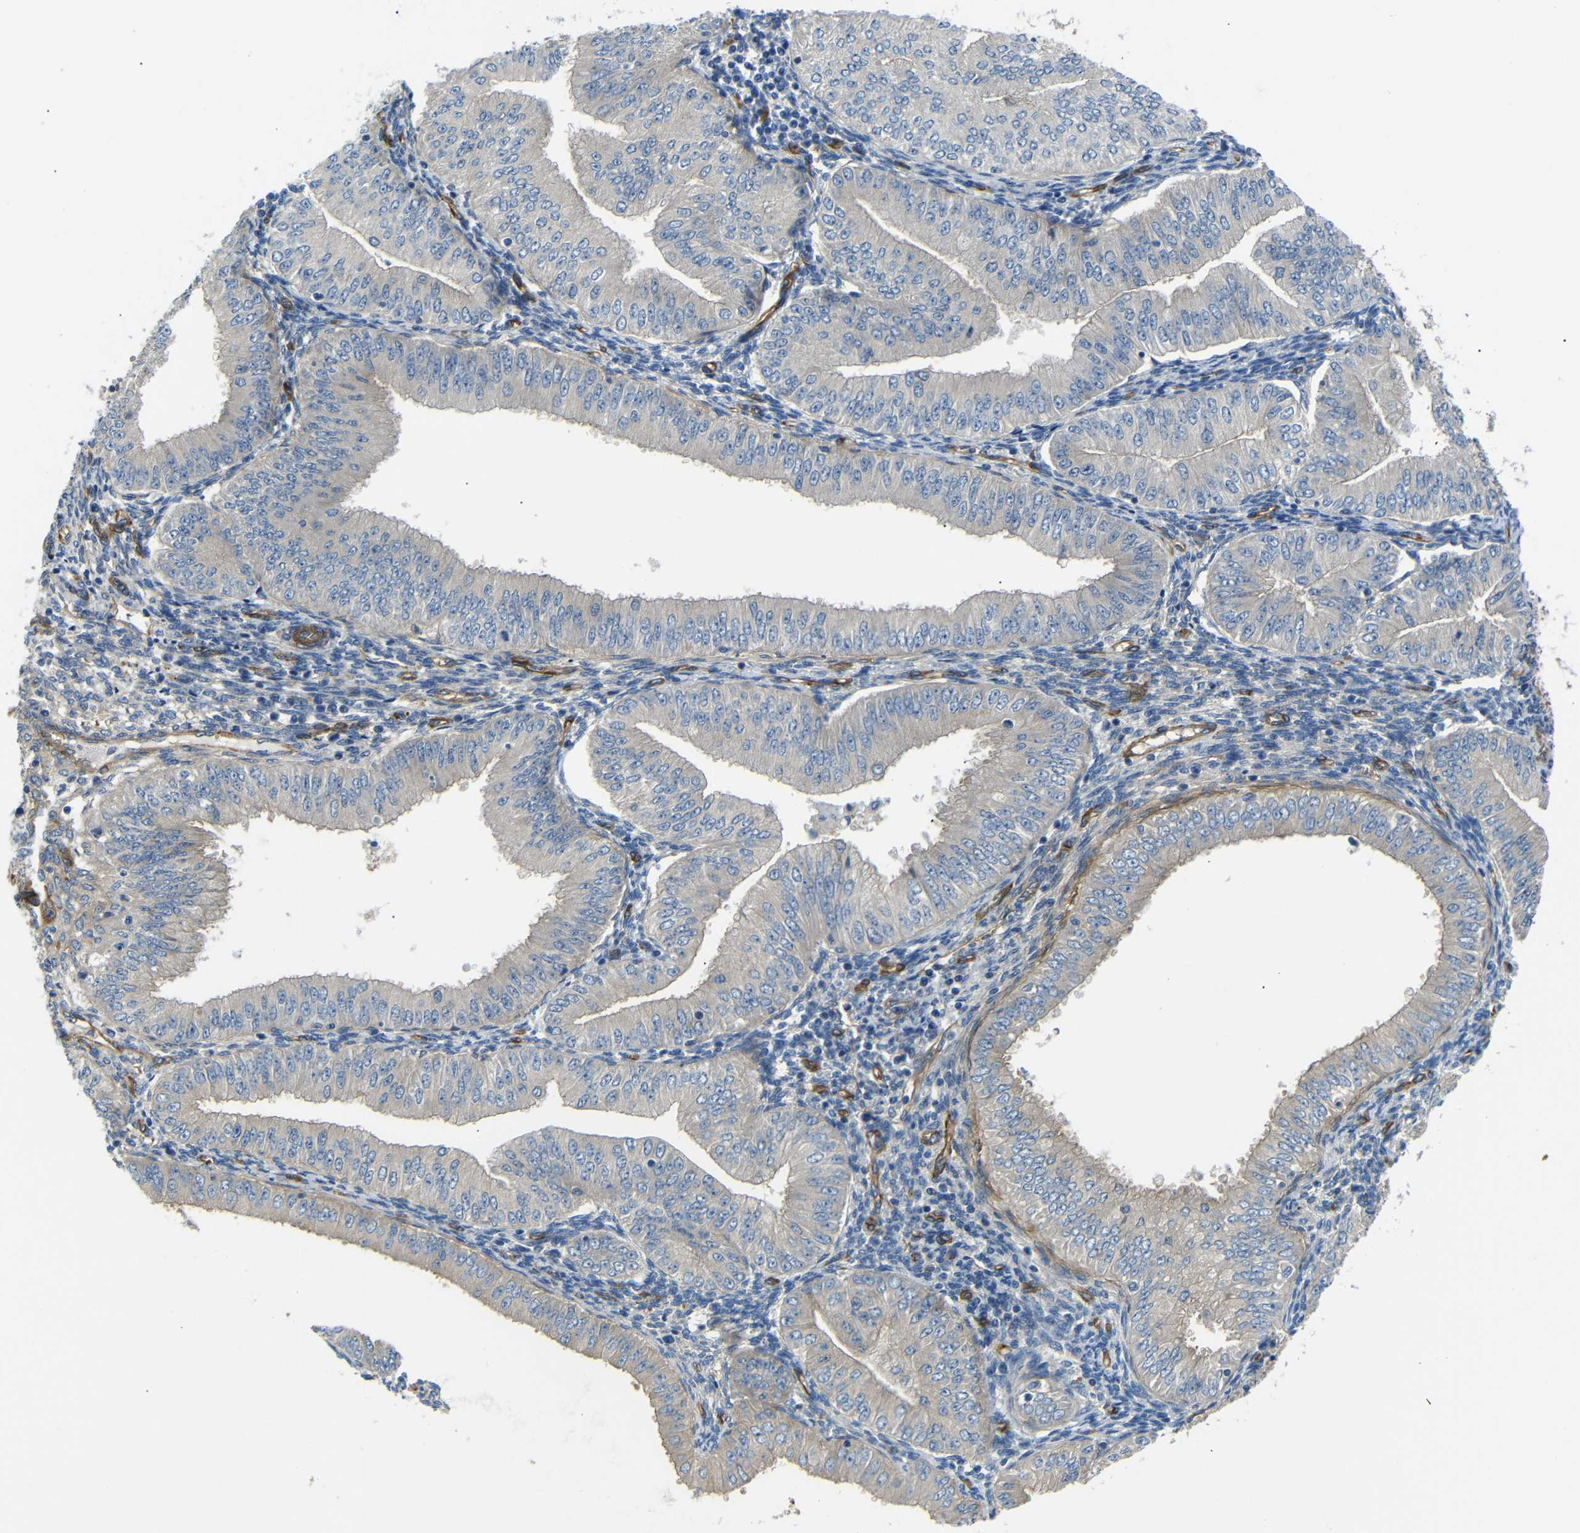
{"staining": {"intensity": "negative", "quantity": "none", "location": "none"}, "tissue": "endometrial cancer", "cell_type": "Tumor cells", "image_type": "cancer", "snomed": [{"axis": "morphology", "description": "Normal tissue, NOS"}, {"axis": "morphology", "description": "Adenocarcinoma, NOS"}, {"axis": "topography", "description": "Endometrium"}], "caption": "There is no significant staining in tumor cells of adenocarcinoma (endometrial).", "gene": "MYO1B", "patient": {"sex": "female", "age": 53}}